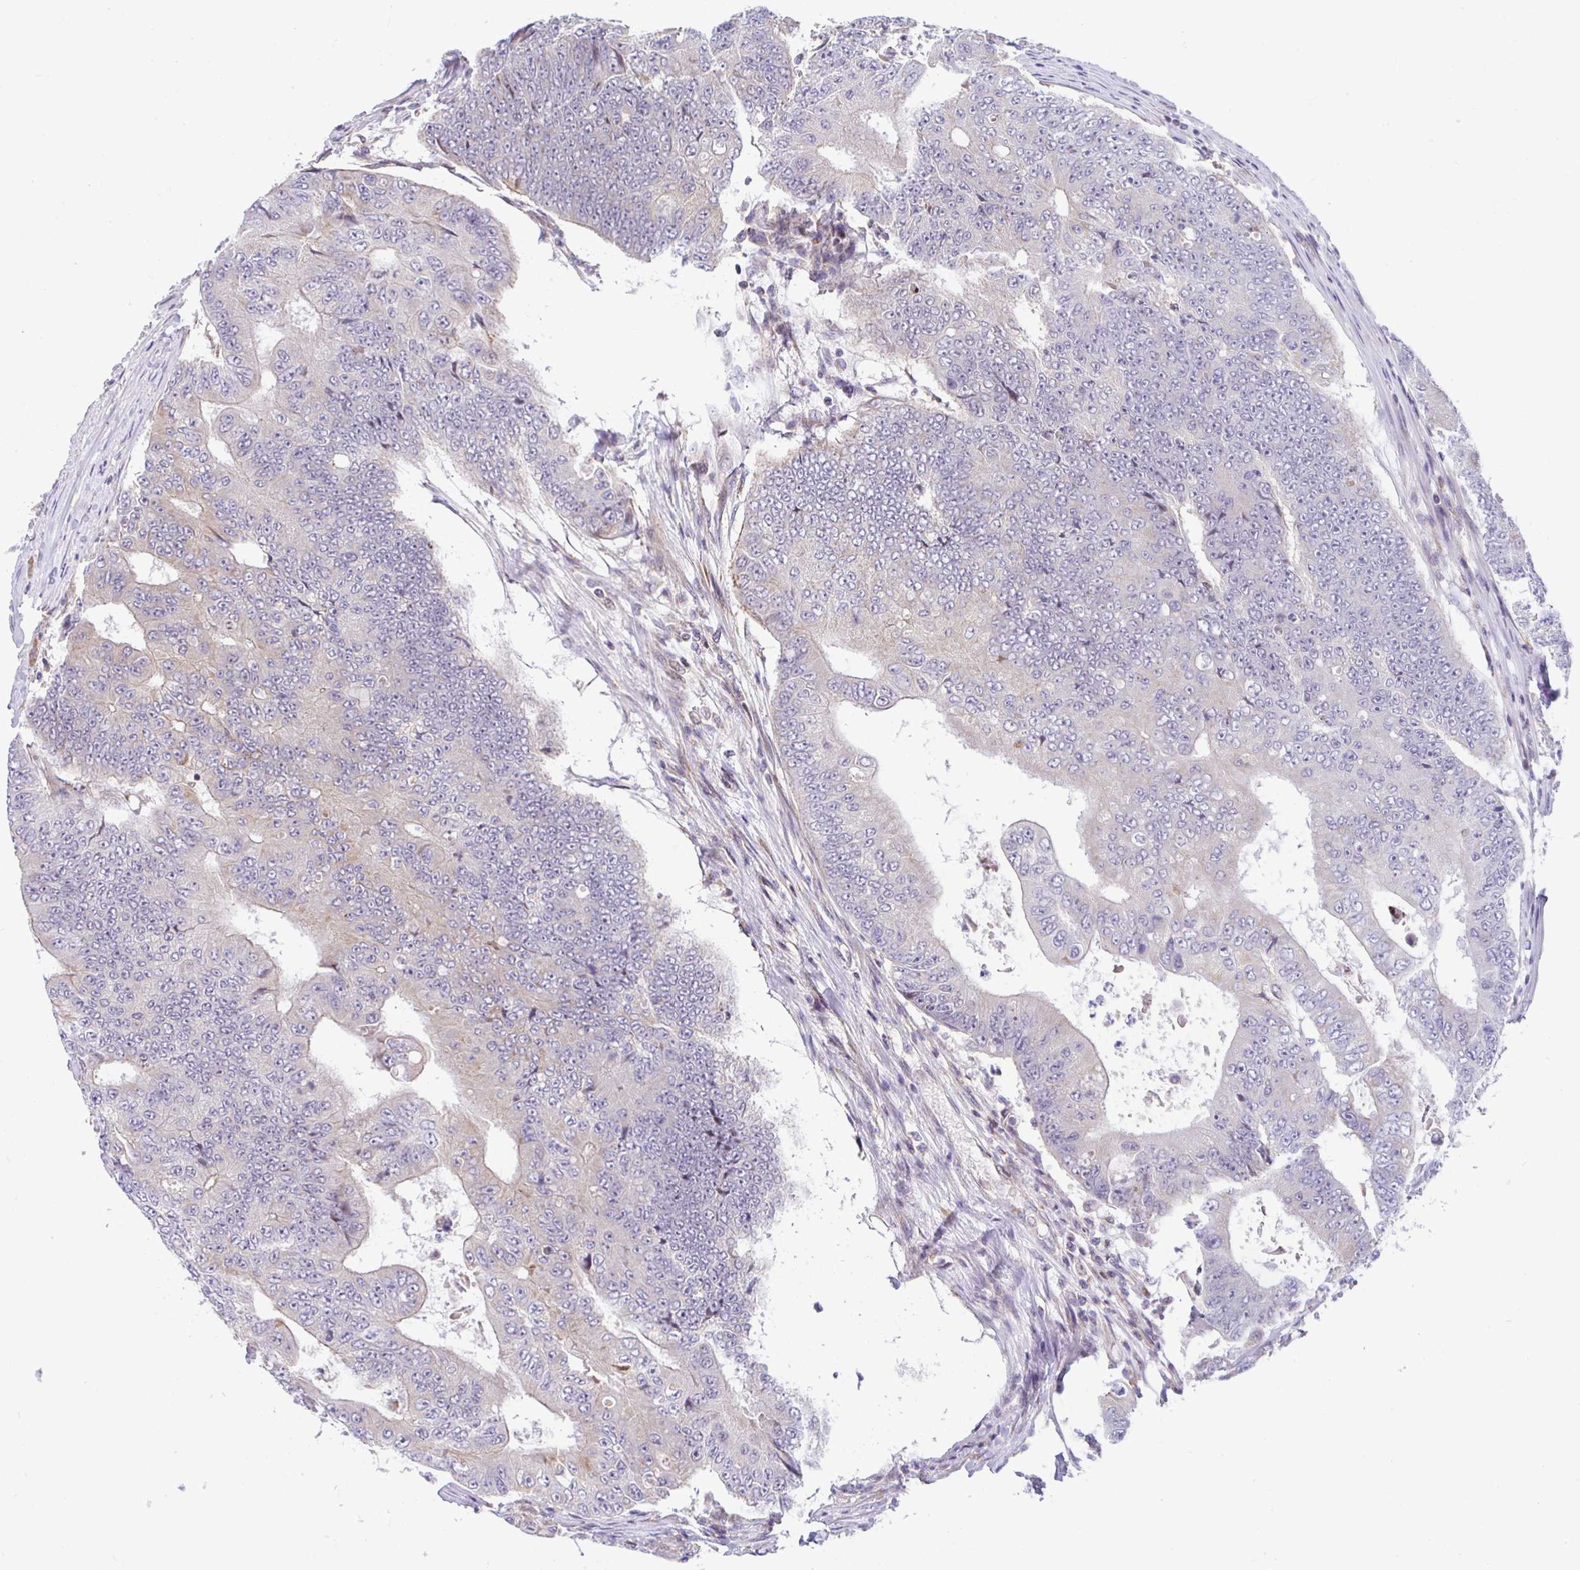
{"staining": {"intensity": "negative", "quantity": "none", "location": "none"}, "tissue": "colorectal cancer", "cell_type": "Tumor cells", "image_type": "cancer", "snomed": [{"axis": "morphology", "description": "Adenocarcinoma, NOS"}, {"axis": "topography", "description": "Colon"}], "caption": "Adenocarcinoma (colorectal) was stained to show a protein in brown. There is no significant positivity in tumor cells.", "gene": "FIGNL1", "patient": {"sex": "female", "age": 48}}